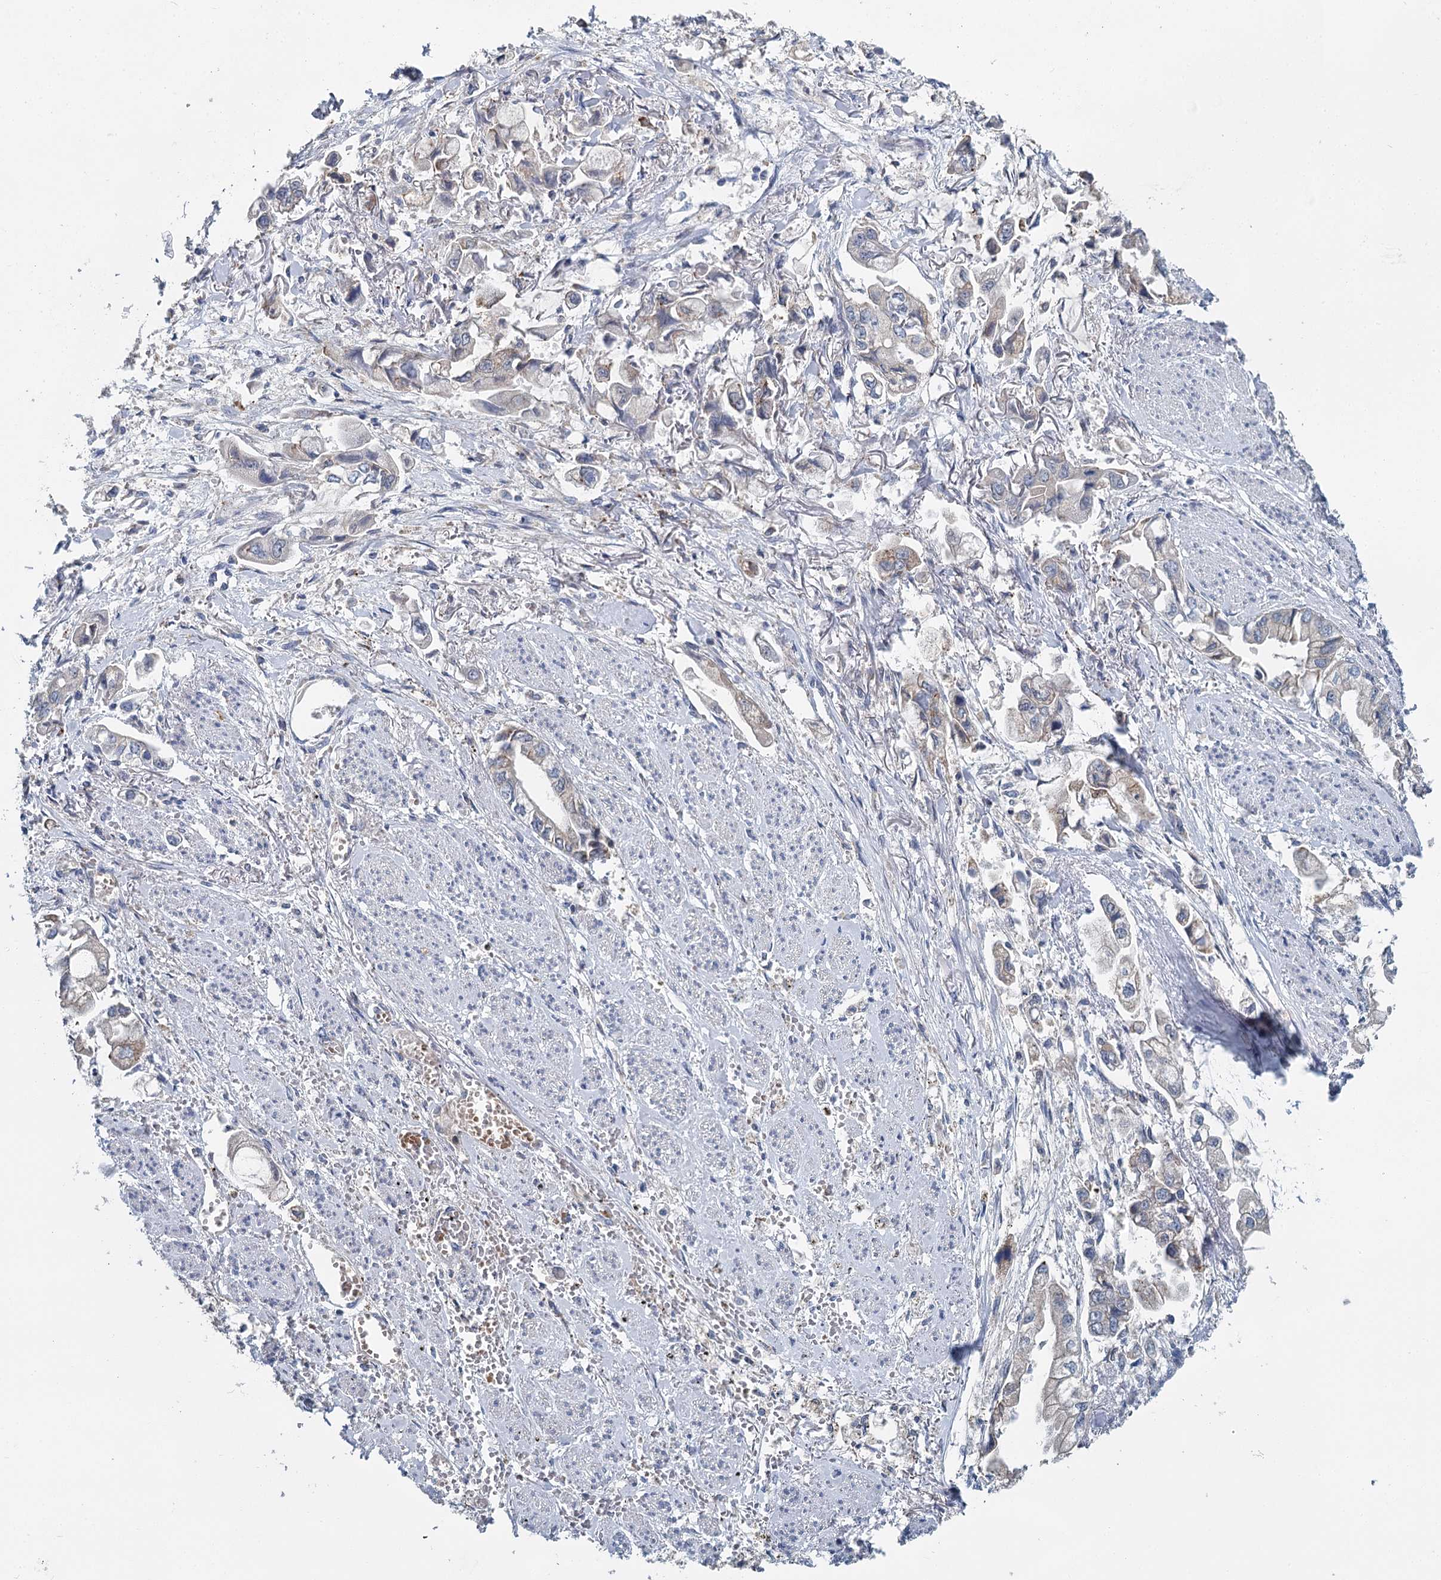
{"staining": {"intensity": "negative", "quantity": "none", "location": "none"}, "tissue": "stomach cancer", "cell_type": "Tumor cells", "image_type": "cancer", "snomed": [{"axis": "morphology", "description": "Adenocarcinoma, NOS"}, {"axis": "topography", "description": "Stomach"}], "caption": "An immunohistochemistry (IHC) histopathology image of stomach adenocarcinoma is shown. There is no staining in tumor cells of stomach adenocarcinoma. (DAB (3,3'-diaminobenzidine) immunohistochemistry, high magnification).", "gene": "ANKRD16", "patient": {"sex": "male", "age": 62}}